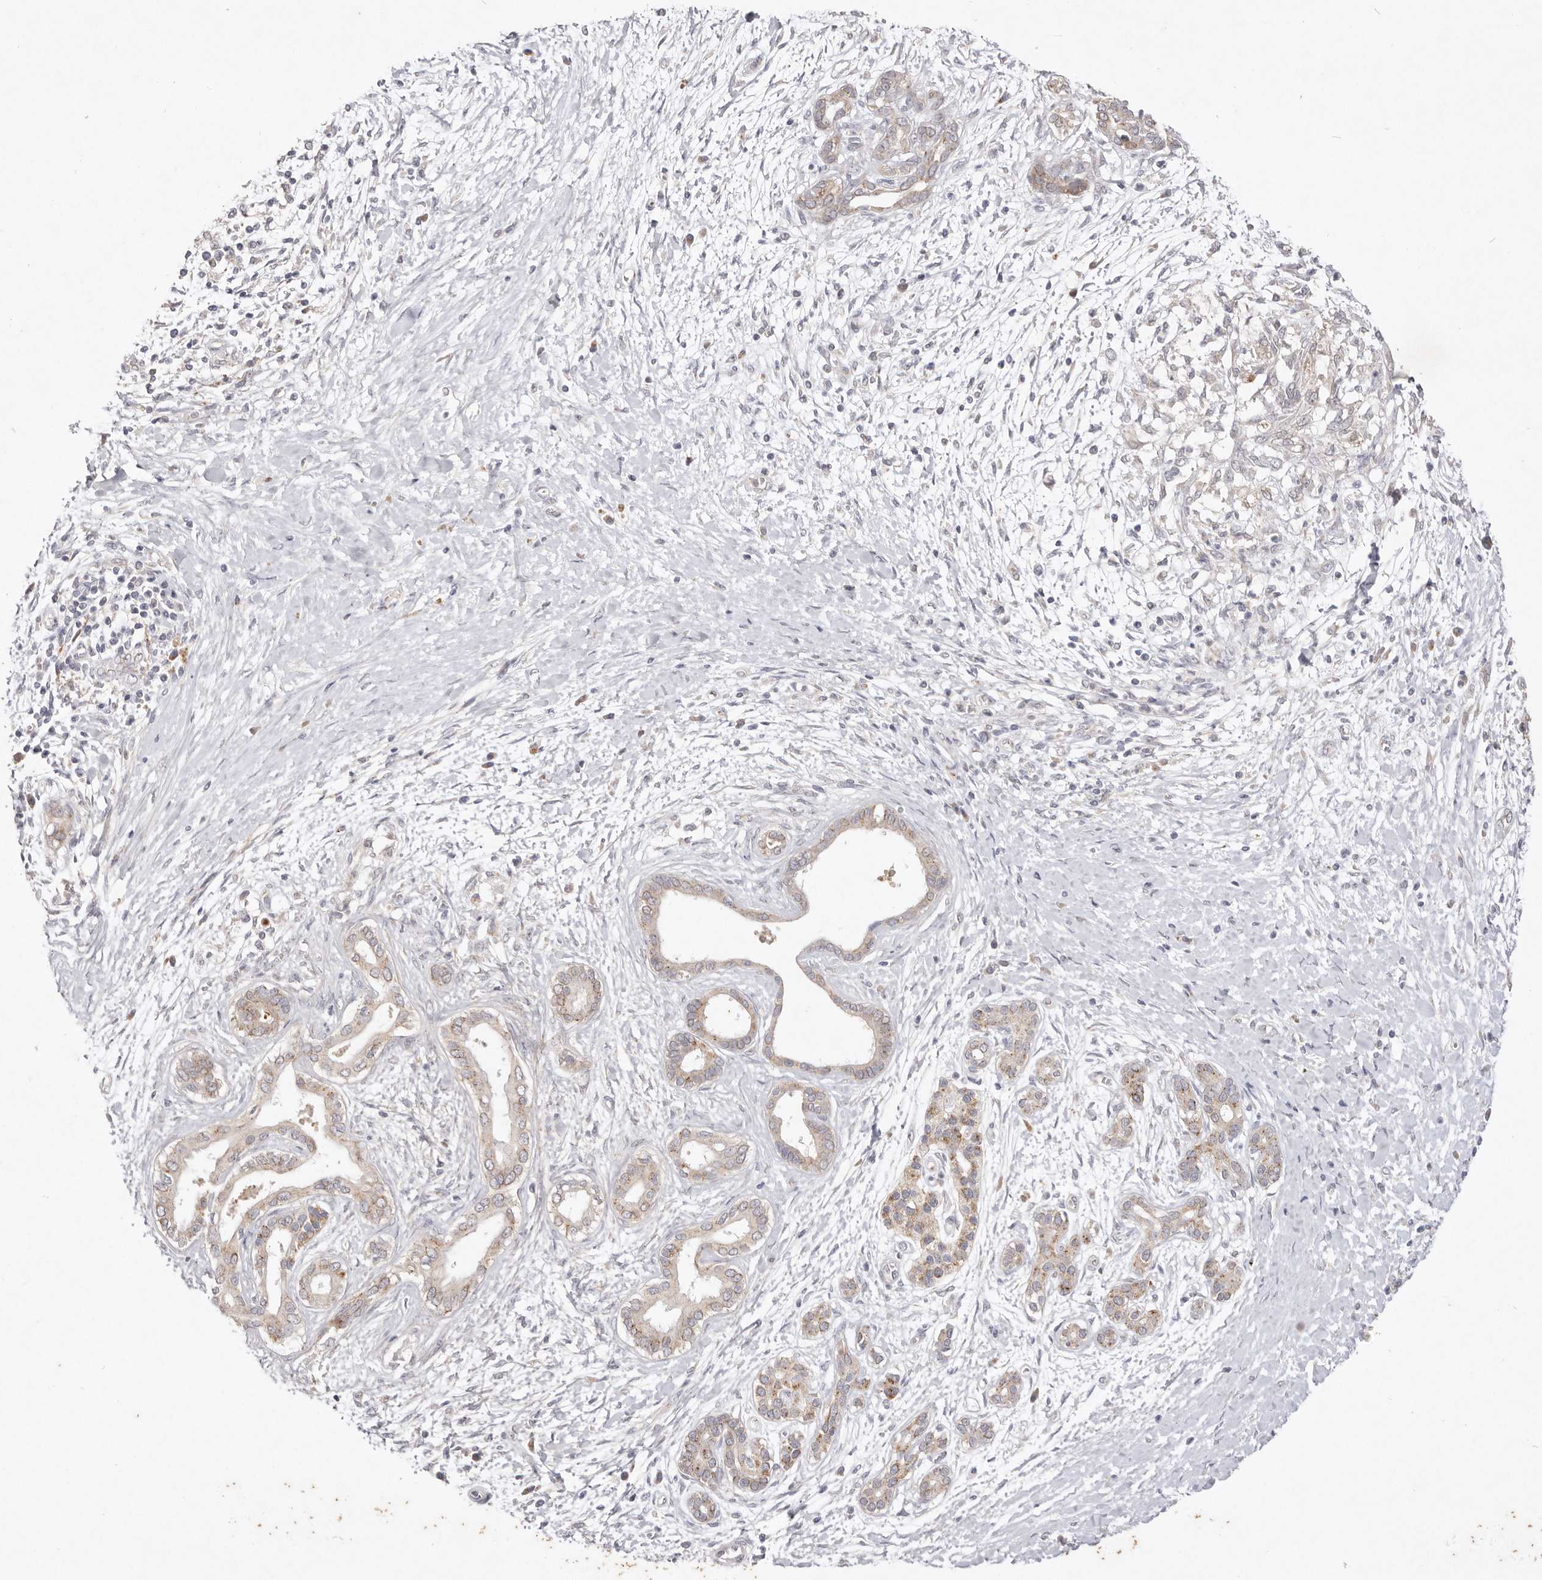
{"staining": {"intensity": "weak", "quantity": ">75%", "location": "cytoplasmic/membranous"}, "tissue": "pancreatic cancer", "cell_type": "Tumor cells", "image_type": "cancer", "snomed": [{"axis": "morphology", "description": "Adenocarcinoma, NOS"}, {"axis": "topography", "description": "Pancreas"}], "caption": "This photomicrograph demonstrates IHC staining of pancreatic cancer, with low weak cytoplasmic/membranous staining in about >75% of tumor cells.", "gene": "USP24", "patient": {"sex": "male", "age": 58}}